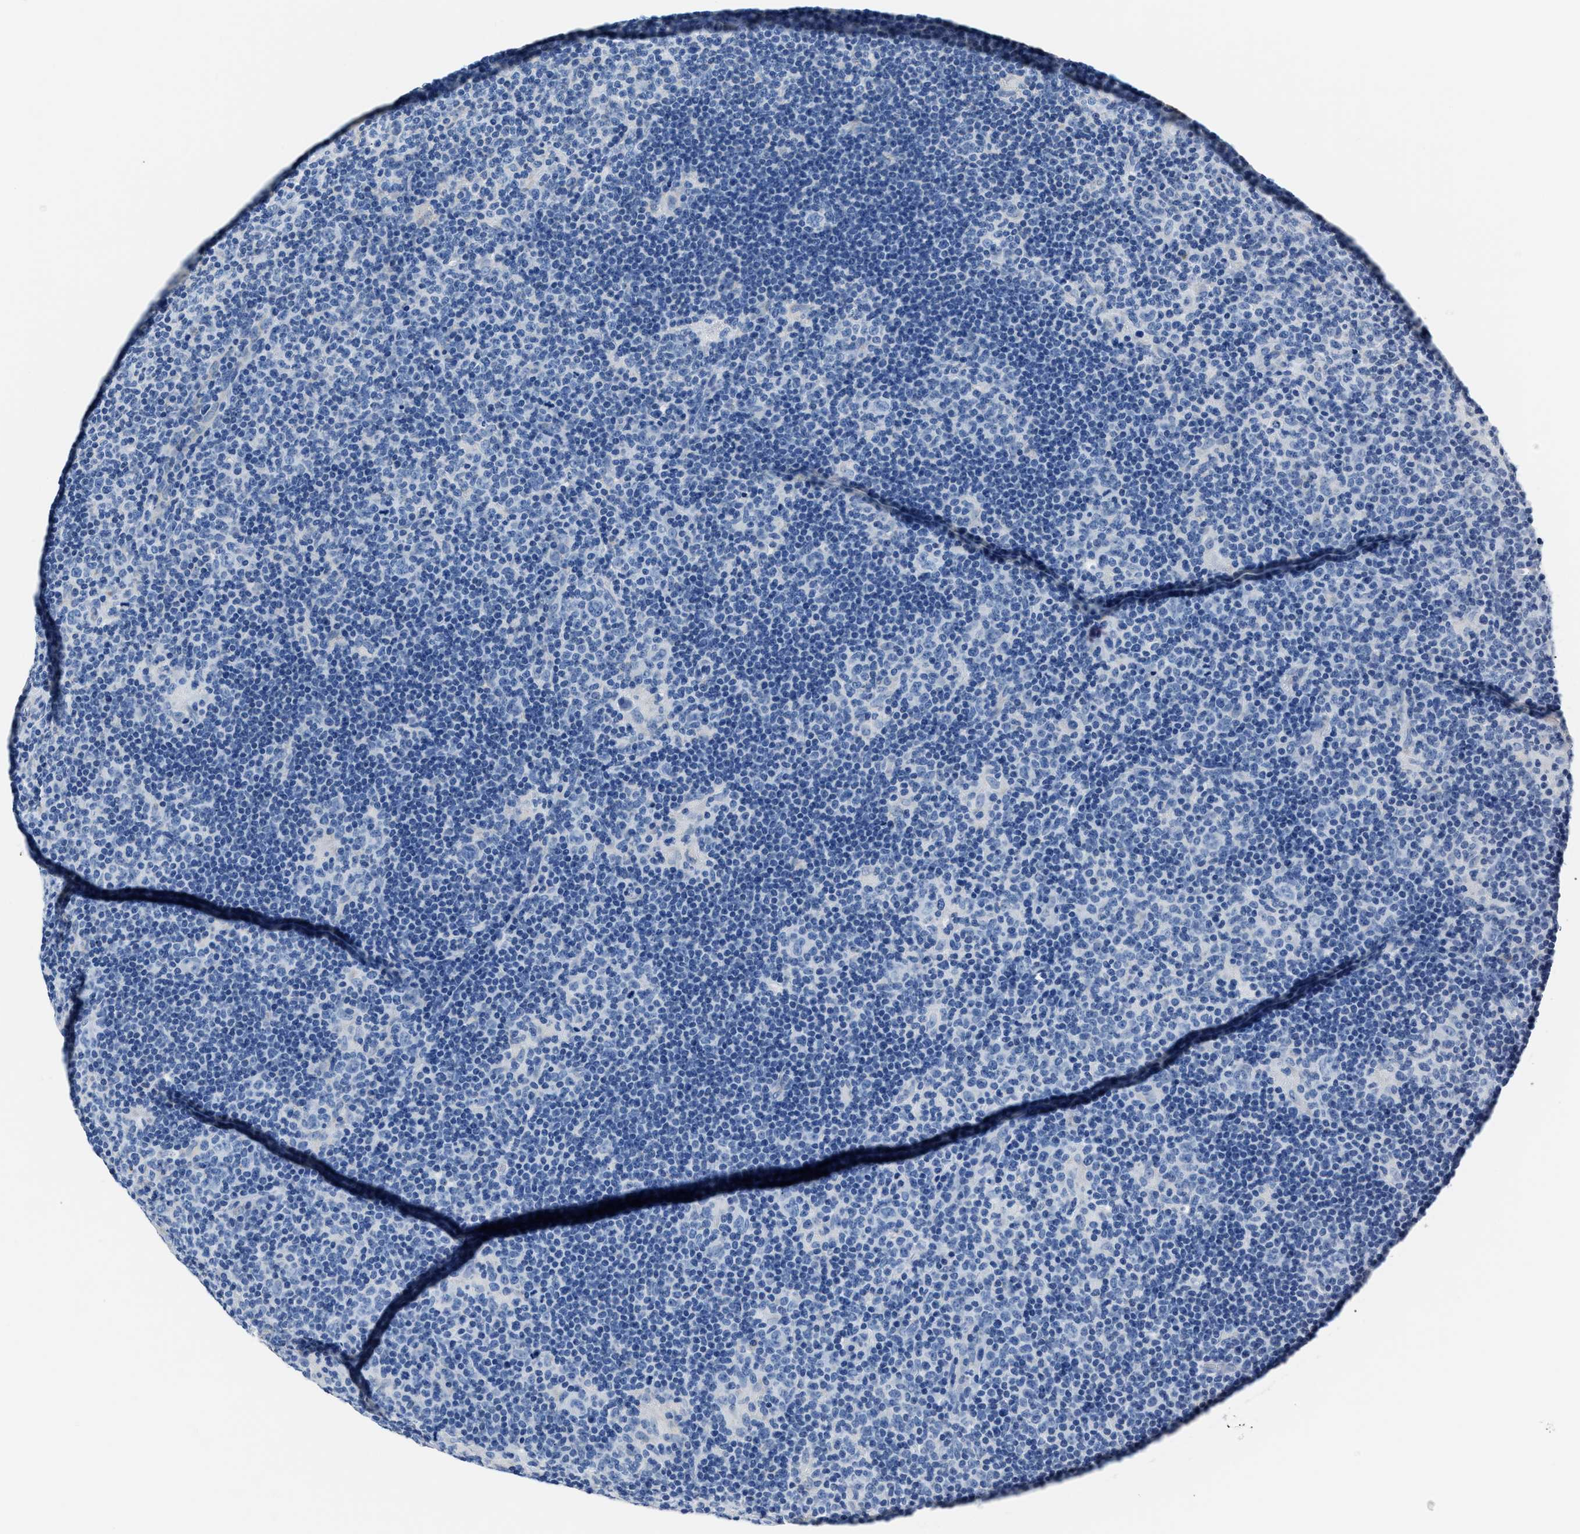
{"staining": {"intensity": "negative", "quantity": "none", "location": "none"}, "tissue": "lymphoma", "cell_type": "Tumor cells", "image_type": "cancer", "snomed": [{"axis": "morphology", "description": "Hodgkin's disease, NOS"}, {"axis": "topography", "description": "Lymph node"}], "caption": "The image reveals no staining of tumor cells in Hodgkin's disease. (DAB immunohistochemistry, high magnification).", "gene": "AMACR", "patient": {"sex": "female", "age": 57}}